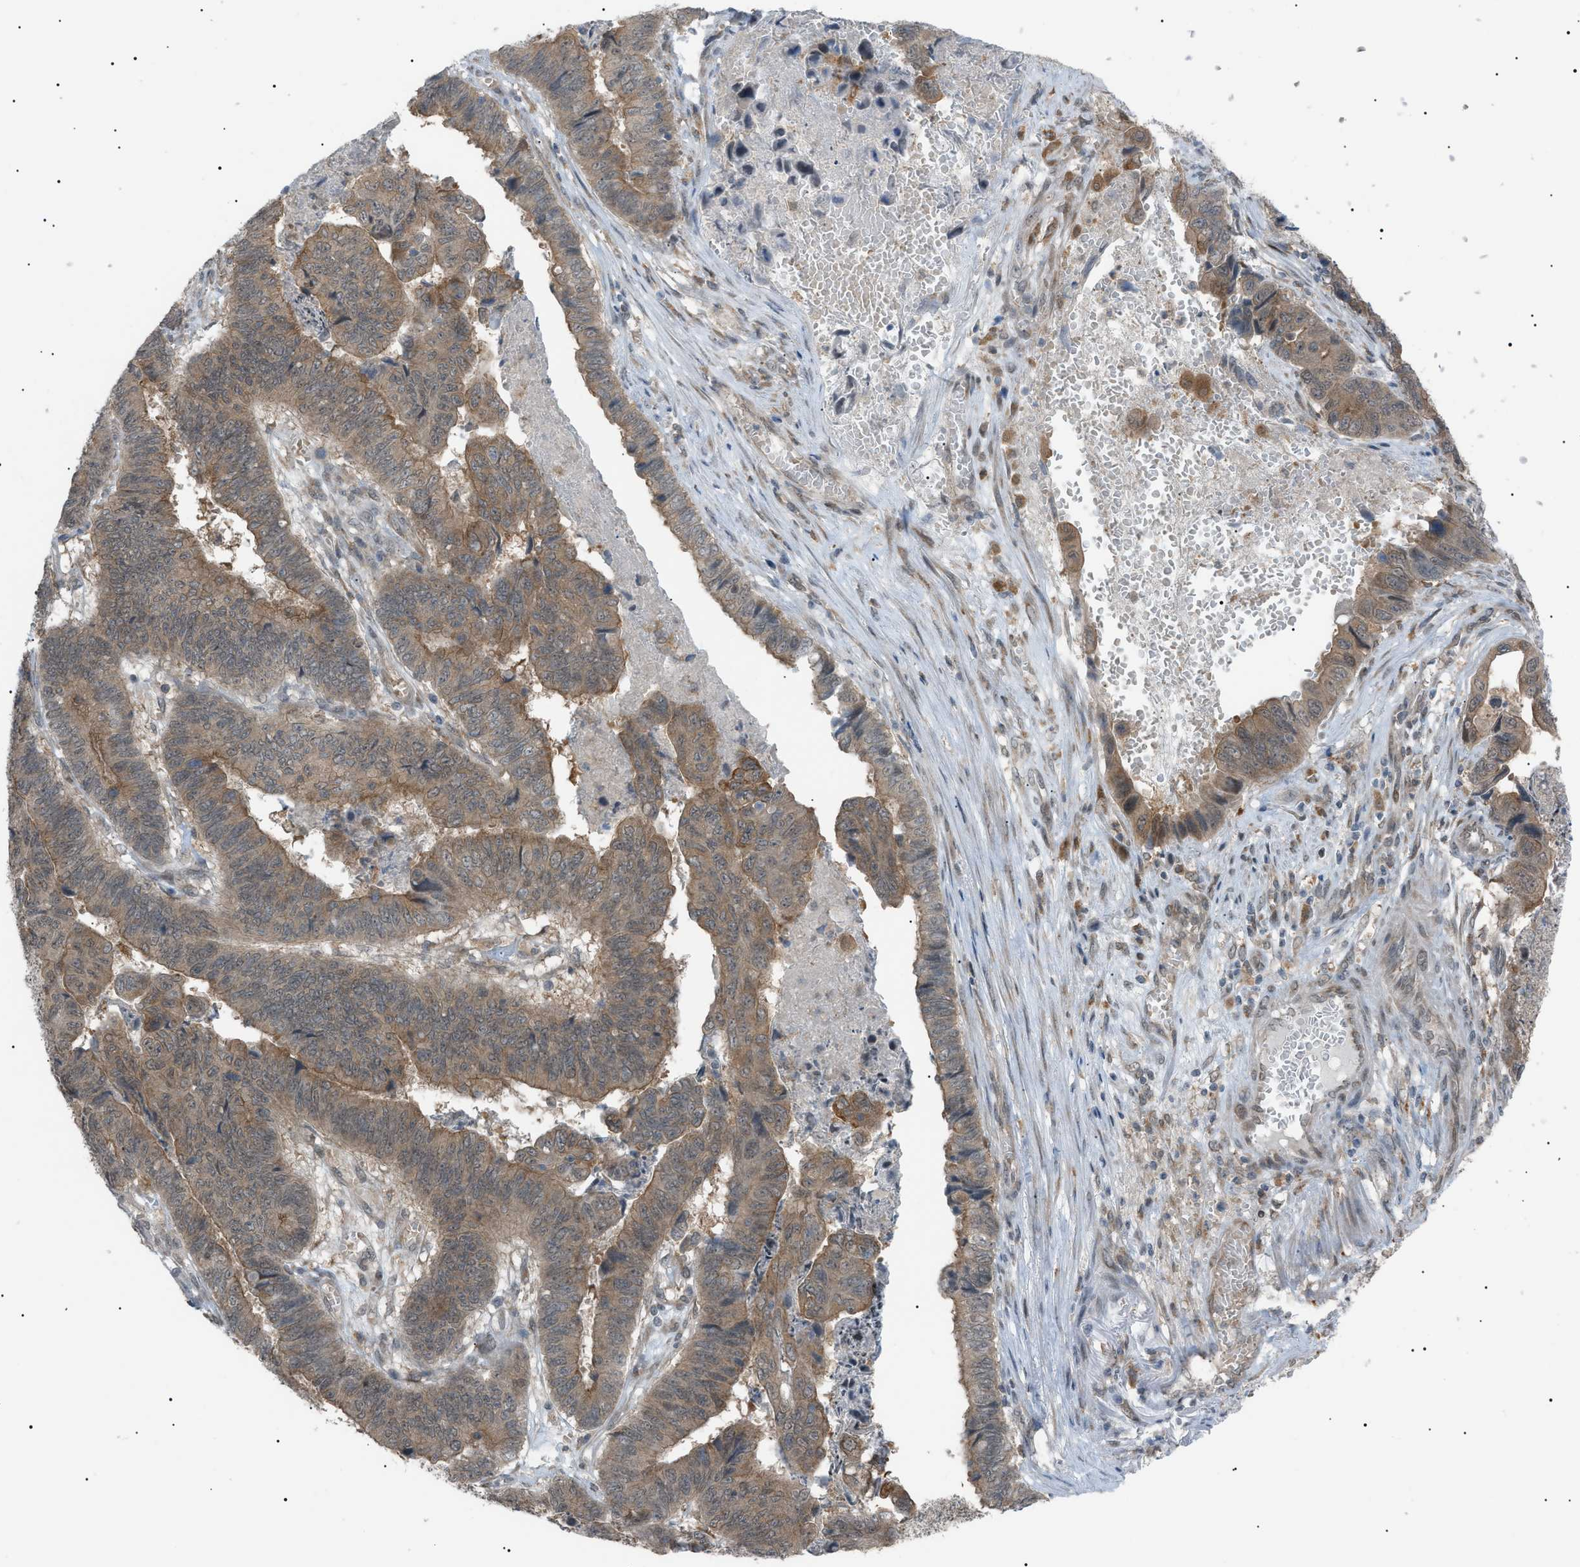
{"staining": {"intensity": "moderate", "quantity": ">75%", "location": "cytoplasmic/membranous"}, "tissue": "stomach cancer", "cell_type": "Tumor cells", "image_type": "cancer", "snomed": [{"axis": "morphology", "description": "Adenocarcinoma, NOS"}, {"axis": "topography", "description": "Stomach, lower"}], "caption": "This micrograph reveals stomach cancer (adenocarcinoma) stained with IHC to label a protein in brown. The cytoplasmic/membranous of tumor cells show moderate positivity for the protein. Nuclei are counter-stained blue.", "gene": "LPIN2", "patient": {"sex": "male", "age": 77}}